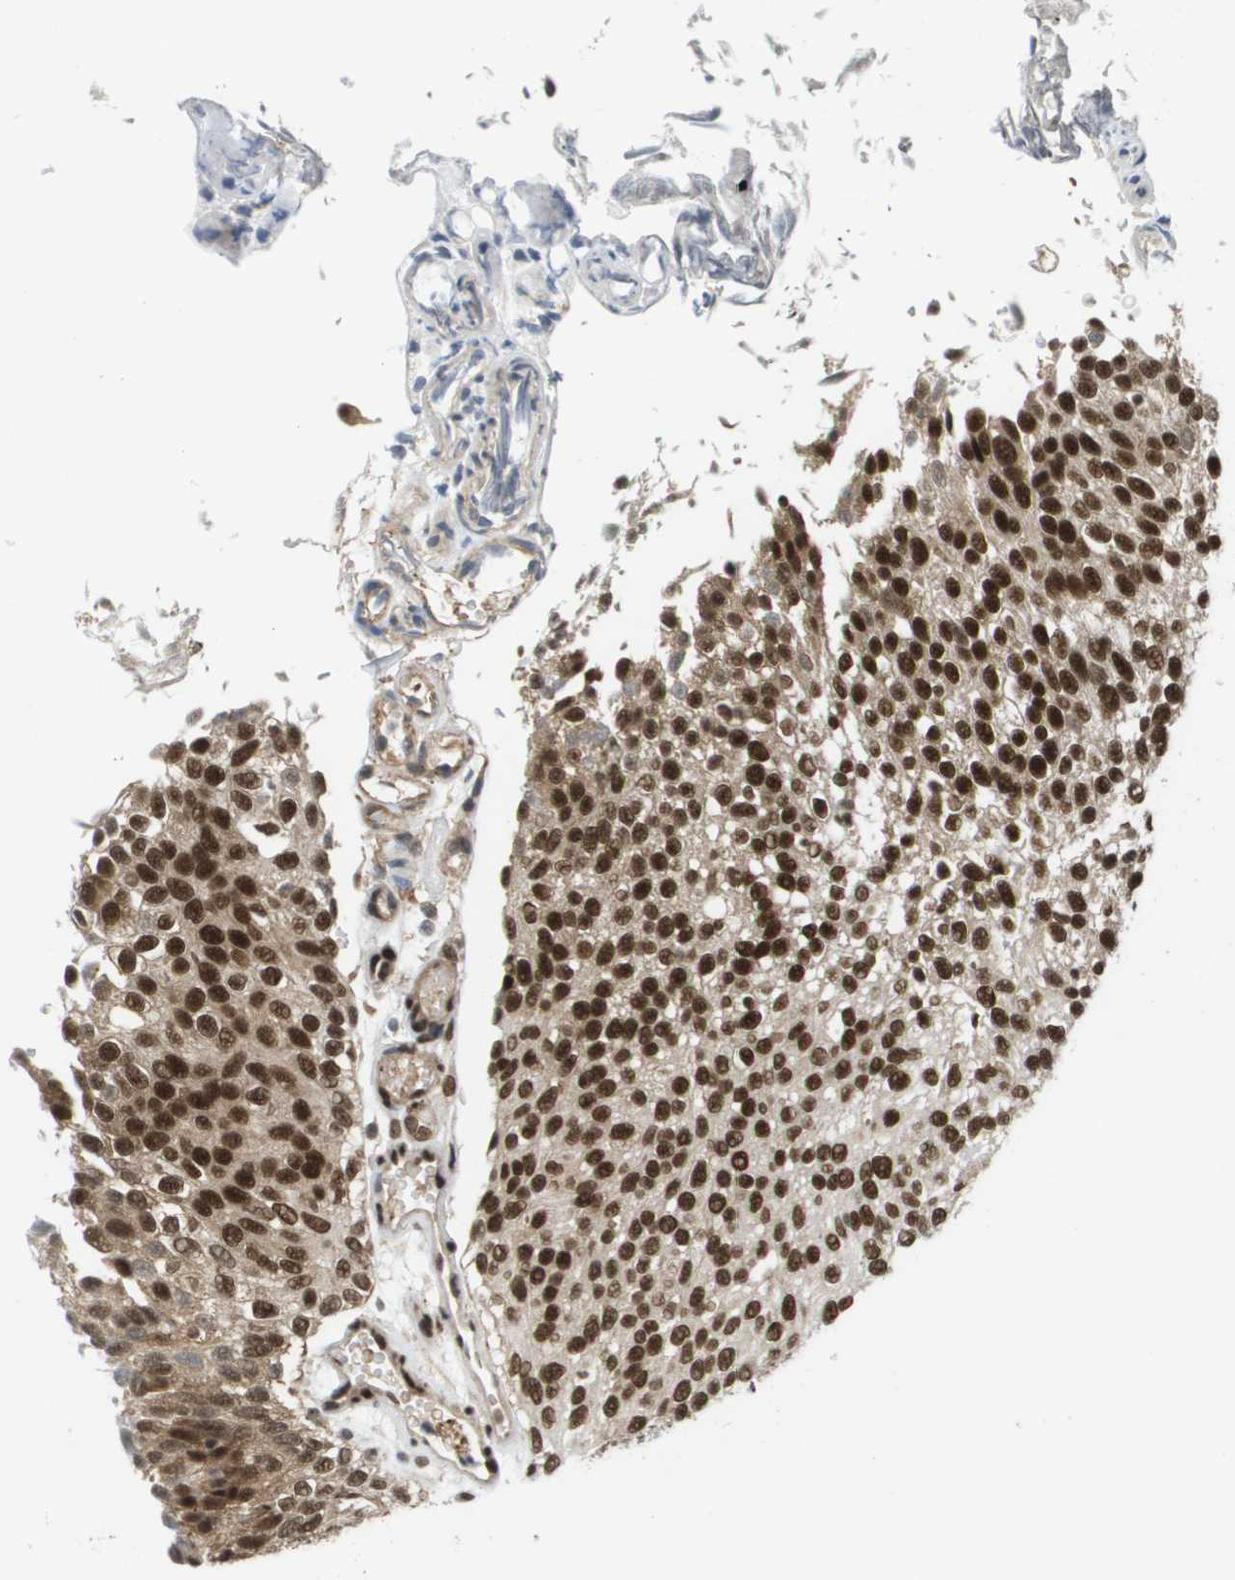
{"staining": {"intensity": "strong", "quantity": ">75%", "location": "cytoplasmic/membranous,nuclear"}, "tissue": "urothelial cancer", "cell_type": "Tumor cells", "image_type": "cancer", "snomed": [{"axis": "morphology", "description": "Urothelial carcinoma, Low grade"}, {"axis": "topography", "description": "Urinary bladder"}], "caption": "Low-grade urothelial carcinoma tissue shows strong cytoplasmic/membranous and nuclear expression in approximately >75% of tumor cells", "gene": "PRCC", "patient": {"sex": "male", "age": 78}}